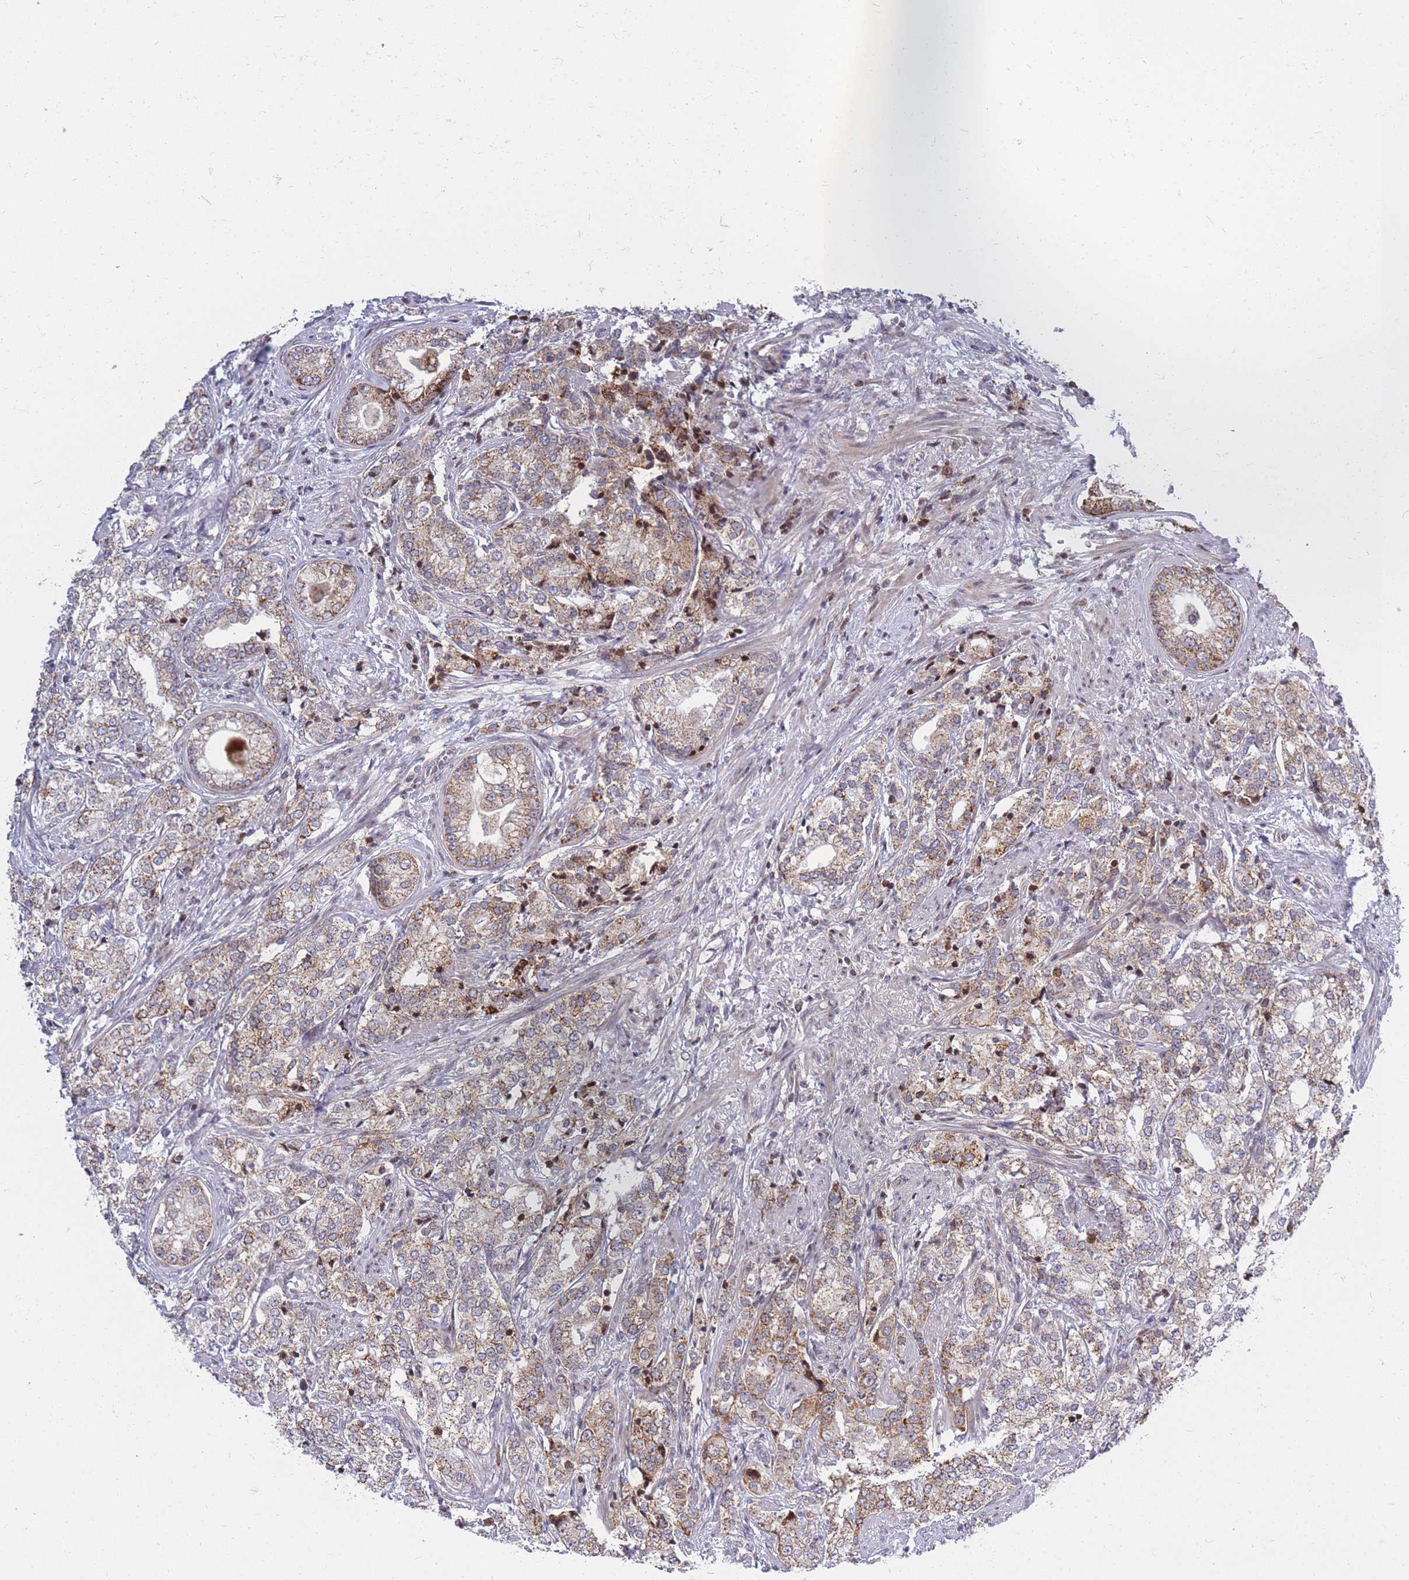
{"staining": {"intensity": "strong", "quantity": "25%-75%", "location": "cytoplasmic/membranous"}, "tissue": "prostate cancer", "cell_type": "Tumor cells", "image_type": "cancer", "snomed": [{"axis": "morphology", "description": "Adenocarcinoma, High grade"}, {"axis": "topography", "description": "Prostate"}], "caption": "Tumor cells demonstrate strong cytoplasmic/membranous expression in approximately 25%-75% of cells in adenocarcinoma (high-grade) (prostate). The staining was performed using DAB (3,3'-diaminobenzidine), with brown indicating positive protein expression. Nuclei are stained blue with hematoxylin.", "gene": "MOB4", "patient": {"sex": "male", "age": 69}}